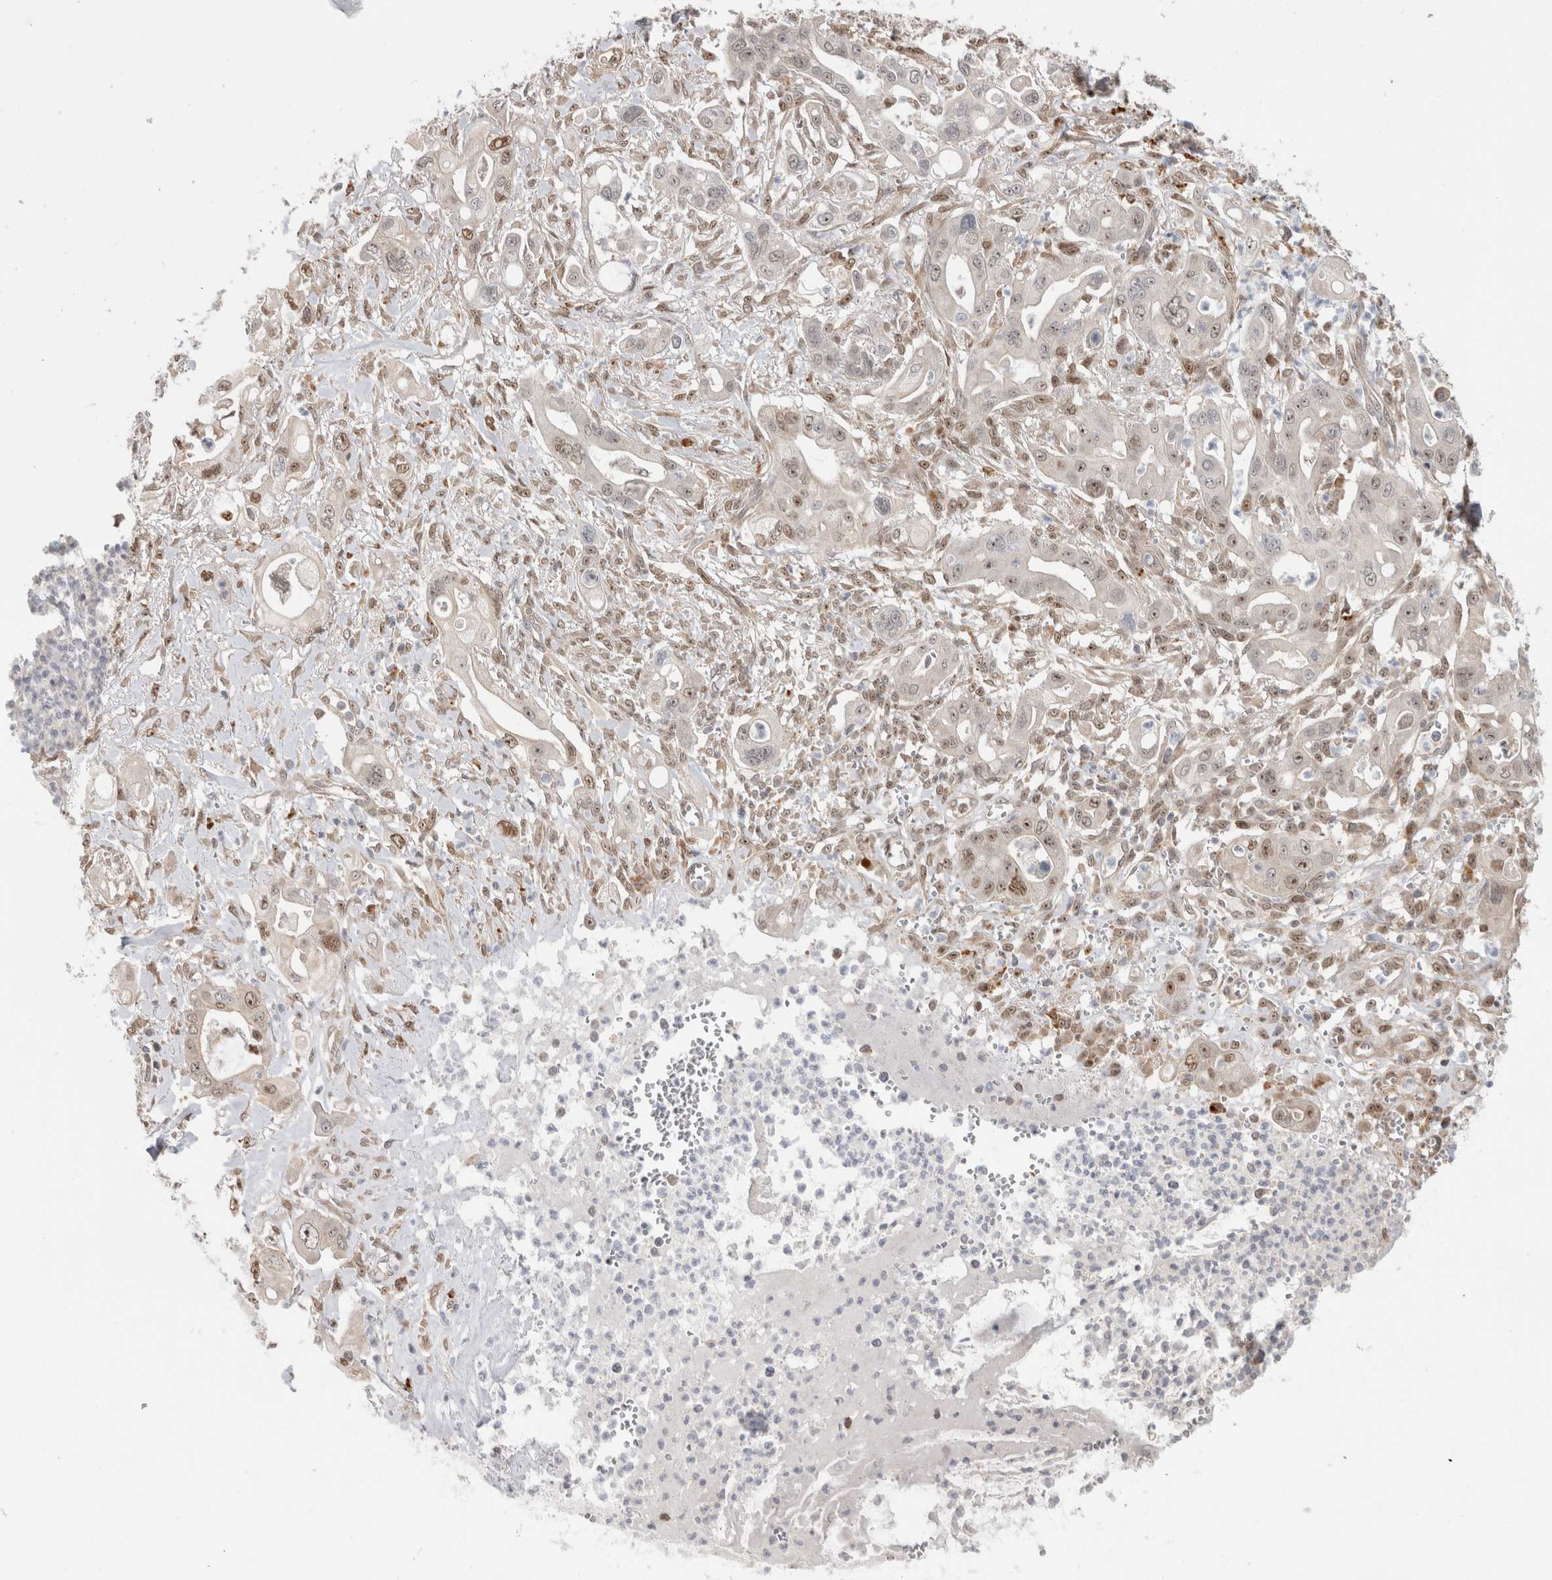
{"staining": {"intensity": "weak", "quantity": ">75%", "location": "nuclear"}, "tissue": "pancreatic cancer", "cell_type": "Tumor cells", "image_type": "cancer", "snomed": [{"axis": "morphology", "description": "Adenocarcinoma, NOS"}, {"axis": "topography", "description": "Pancreas"}], "caption": "A high-resolution micrograph shows IHC staining of pancreatic cancer (adenocarcinoma), which displays weak nuclear expression in about >75% of tumor cells.", "gene": "NAB2", "patient": {"sex": "male", "age": 68}}